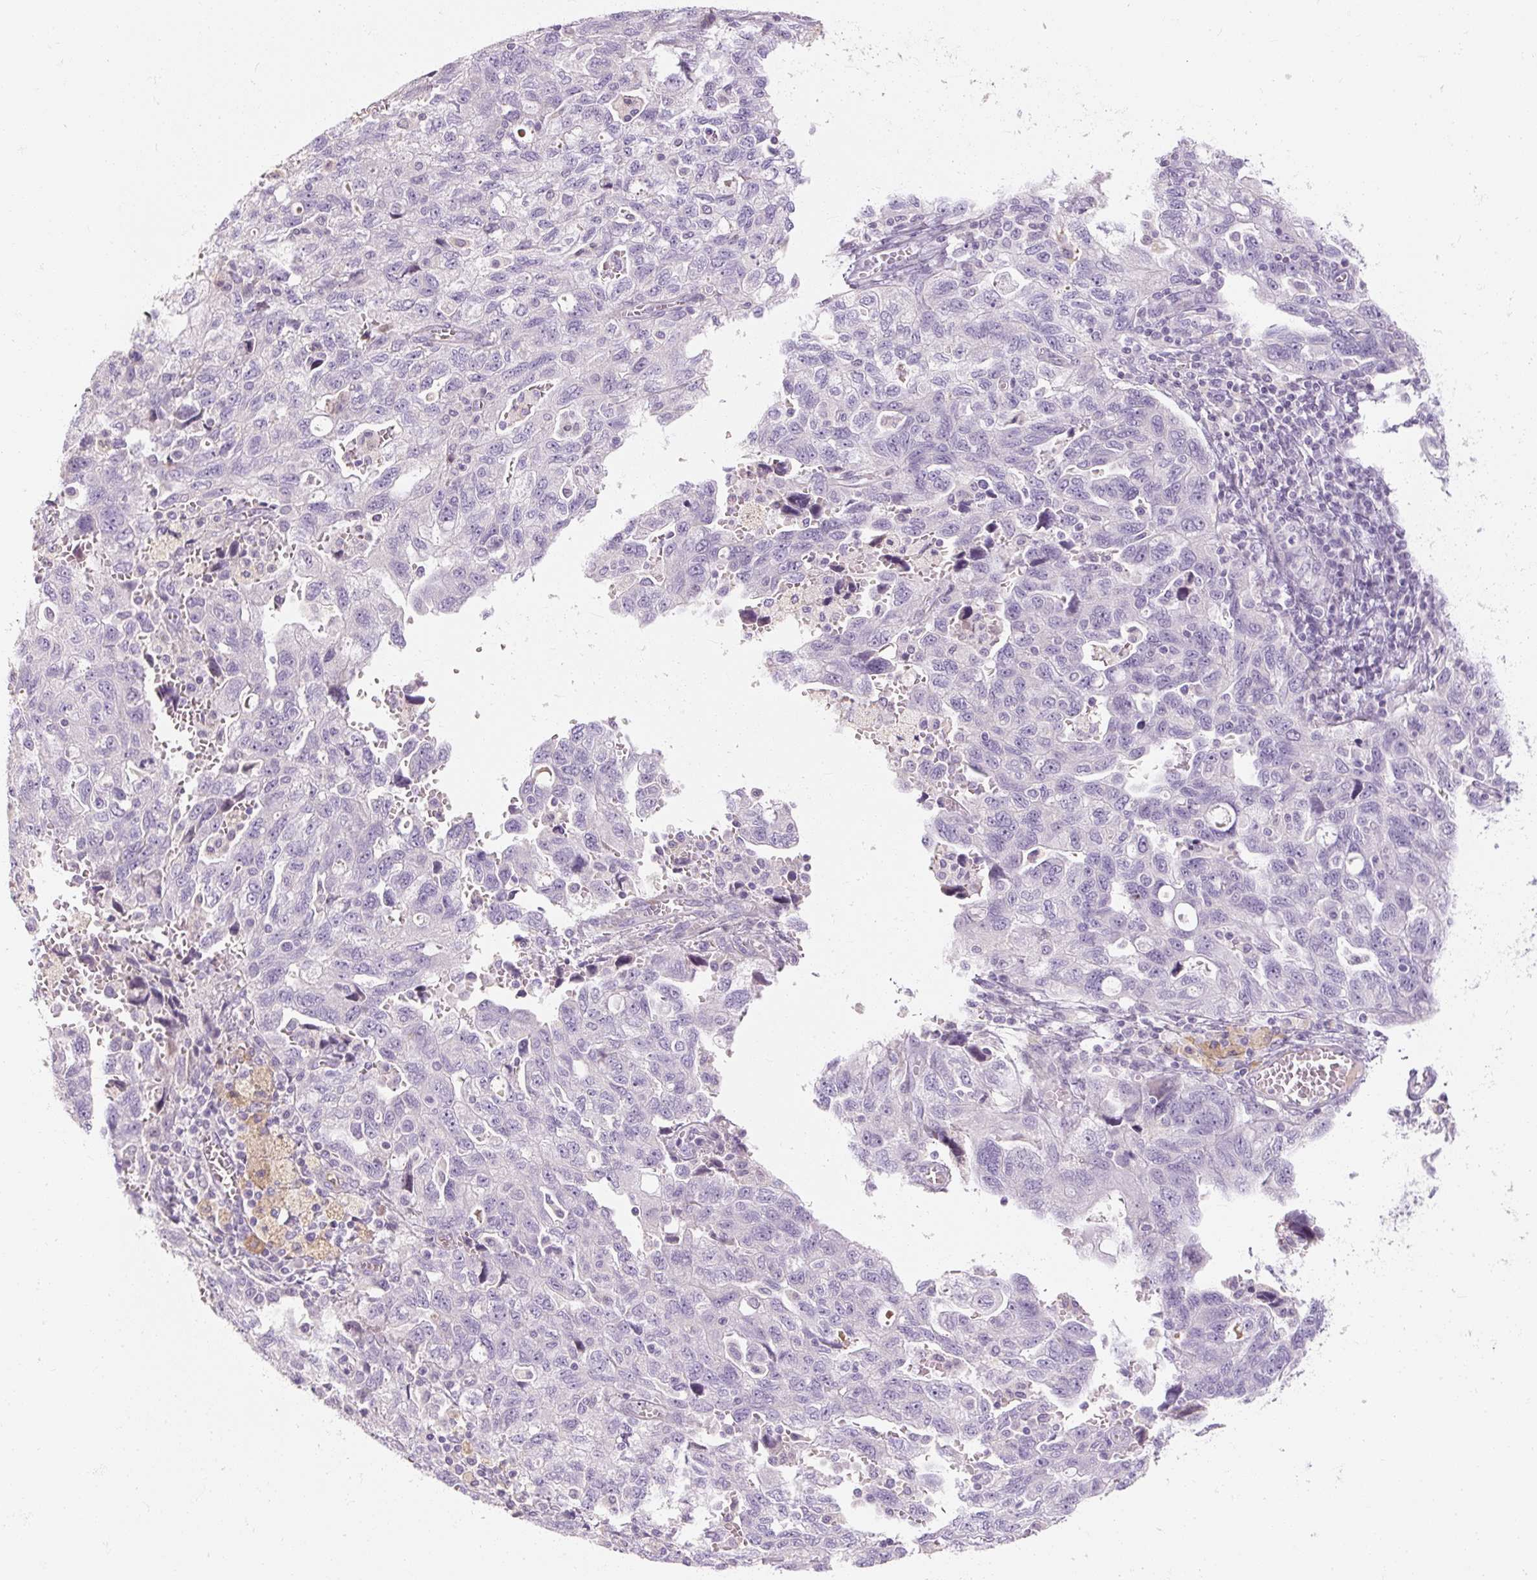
{"staining": {"intensity": "negative", "quantity": "none", "location": "none"}, "tissue": "ovarian cancer", "cell_type": "Tumor cells", "image_type": "cancer", "snomed": [{"axis": "morphology", "description": "Carcinoma, NOS"}, {"axis": "morphology", "description": "Cystadenocarcinoma, serous, NOS"}, {"axis": "topography", "description": "Ovary"}], "caption": "An image of ovarian serous cystadenocarcinoma stained for a protein shows no brown staining in tumor cells.", "gene": "NFE2L3", "patient": {"sex": "female", "age": 69}}